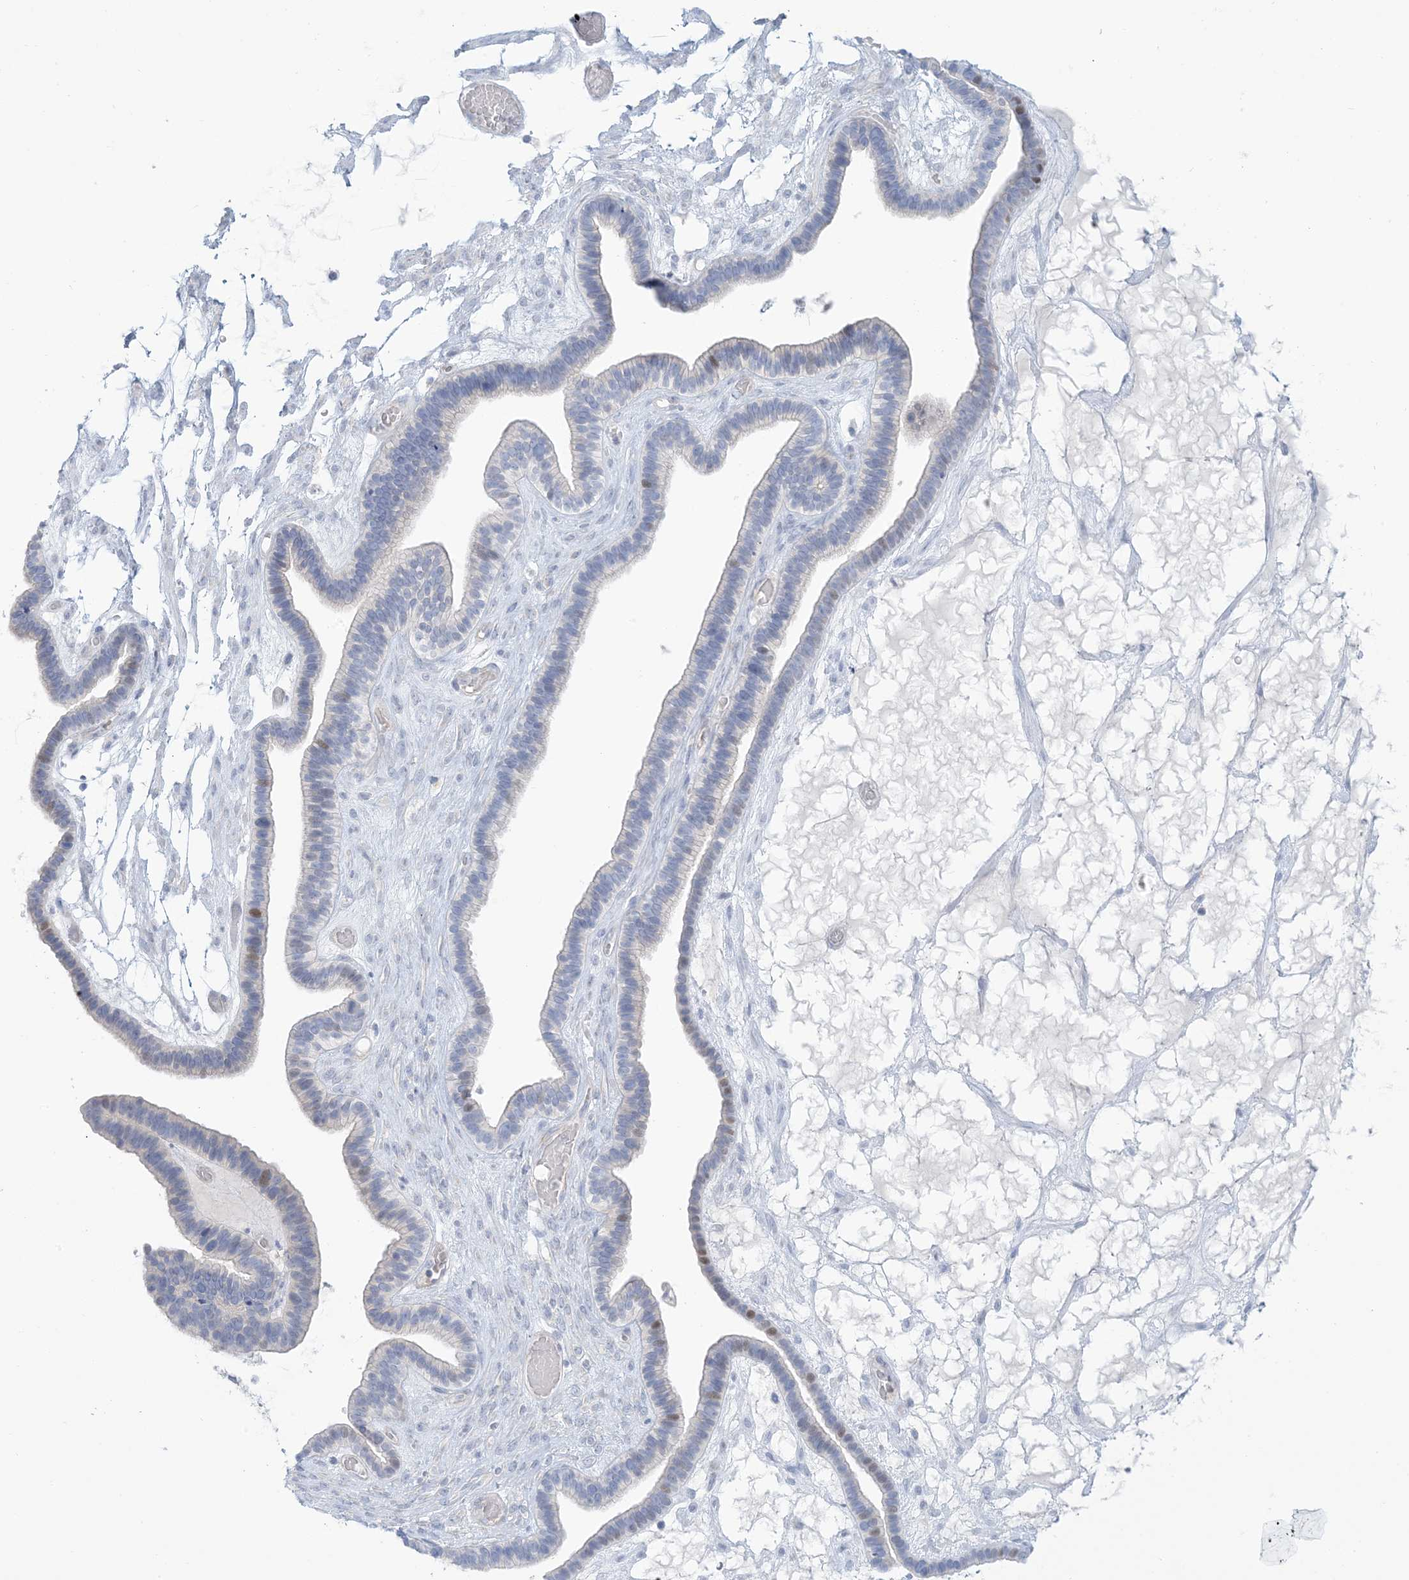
{"staining": {"intensity": "negative", "quantity": "none", "location": "none"}, "tissue": "ovarian cancer", "cell_type": "Tumor cells", "image_type": "cancer", "snomed": [{"axis": "morphology", "description": "Cystadenocarcinoma, serous, NOS"}, {"axis": "topography", "description": "Ovary"}], "caption": "Ovarian cancer stained for a protein using IHC demonstrates no expression tumor cells.", "gene": "MTHFD2L", "patient": {"sex": "female", "age": 56}}